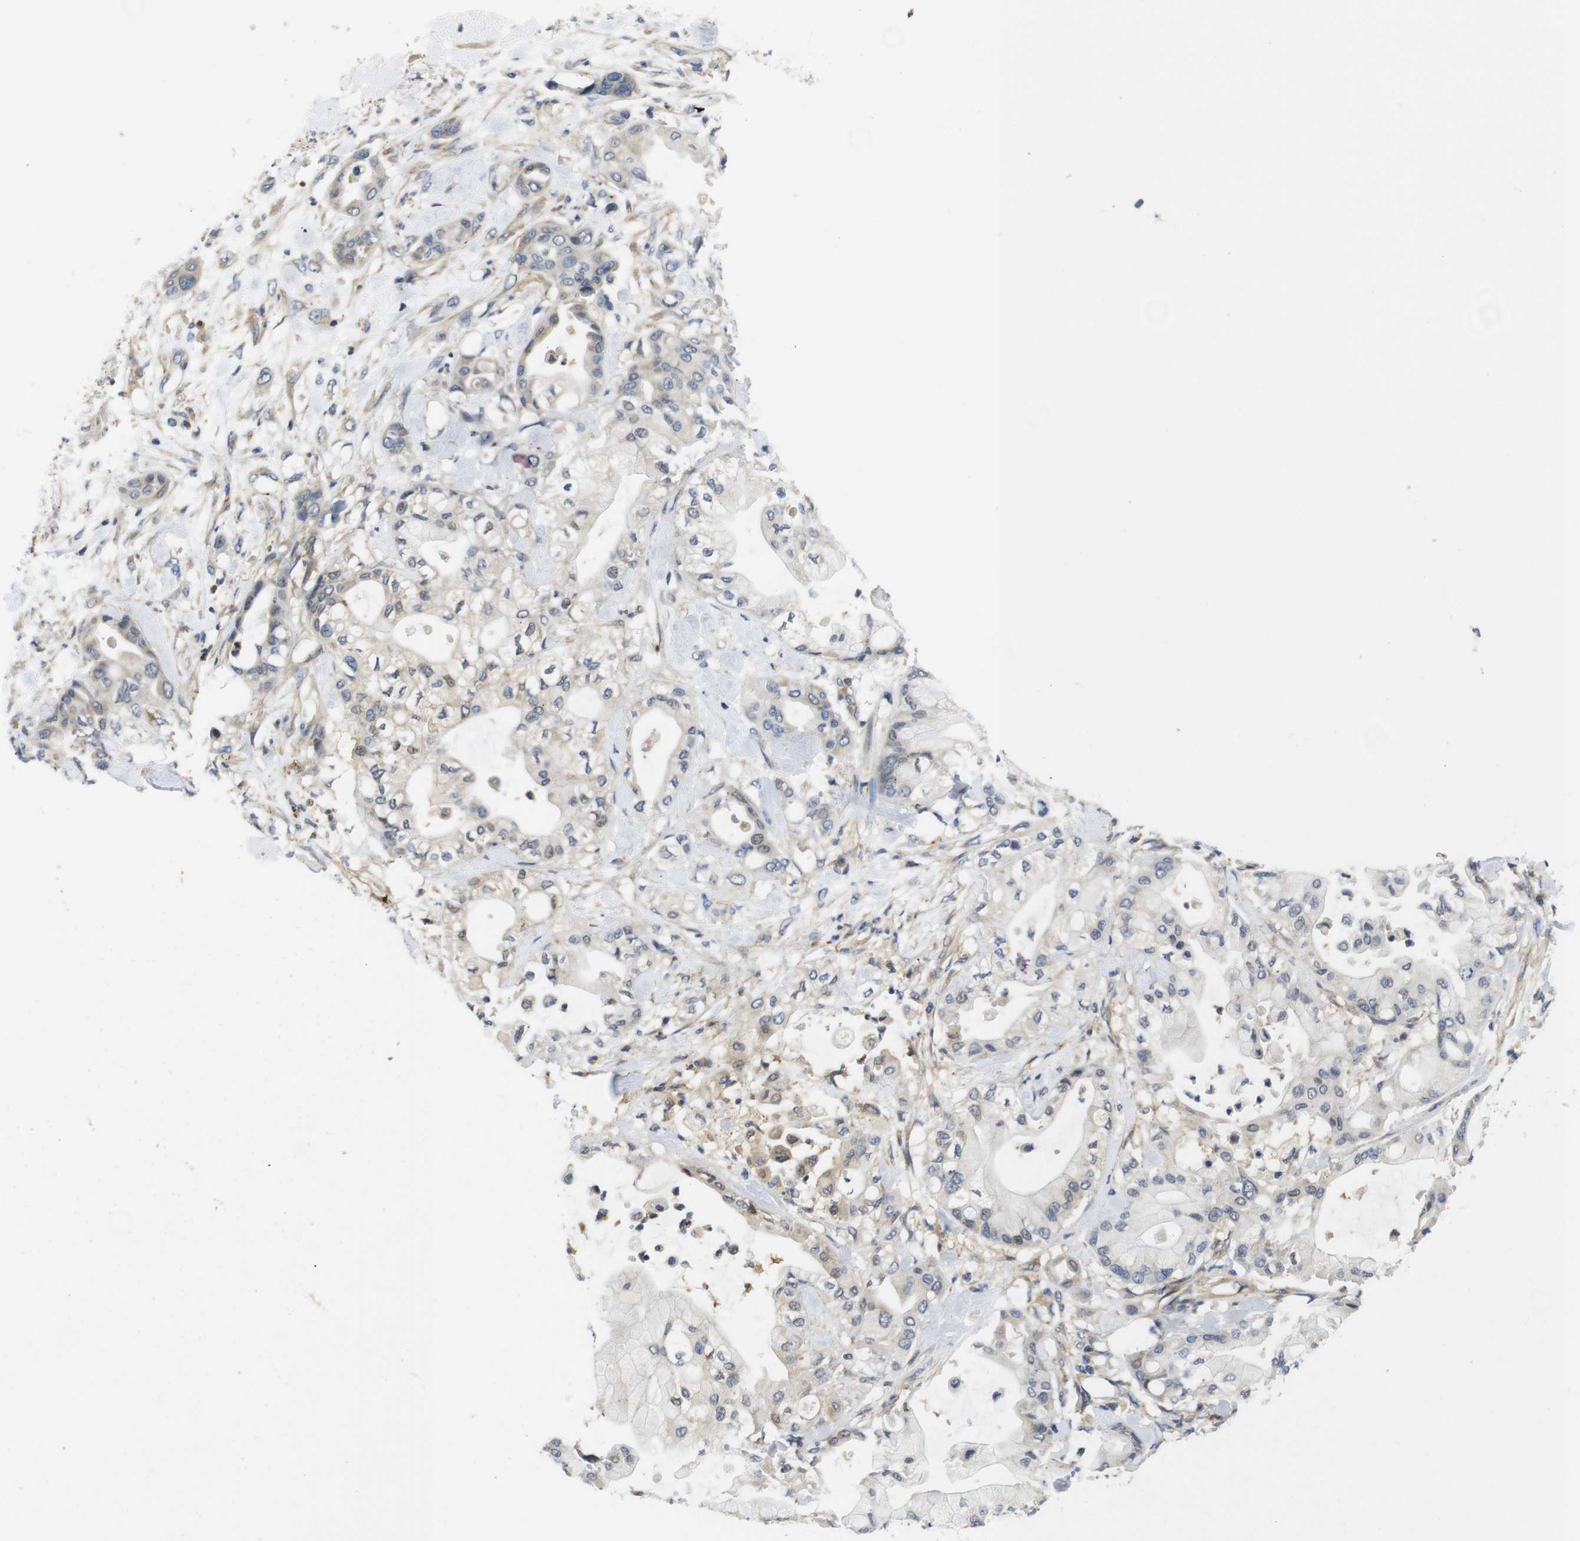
{"staining": {"intensity": "weak", "quantity": "25%-75%", "location": "nuclear"}, "tissue": "pancreatic cancer", "cell_type": "Tumor cells", "image_type": "cancer", "snomed": [{"axis": "morphology", "description": "Adenocarcinoma, NOS"}, {"axis": "morphology", "description": "Adenocarcinoma, metastatic, NOS"}, {"axis": "topography", "description": "Lymph node"}, {"axis": "topography", "description": "Pancreas"}, {"axis": "topography", "description": "Duodenum"}], "caption": "An immunohistochemistry (IHC) micrograph of tumor tissue is shown. Protein staining in brown shows weak nuclear positivity in metastatic adenocarcinoma (pancreatic) within tumor cells. (DAB IHC, brown staining for protein, blue staining for nuclei).", "gene": "FNTA", "patient": {"sex": "female", "age": 64}}